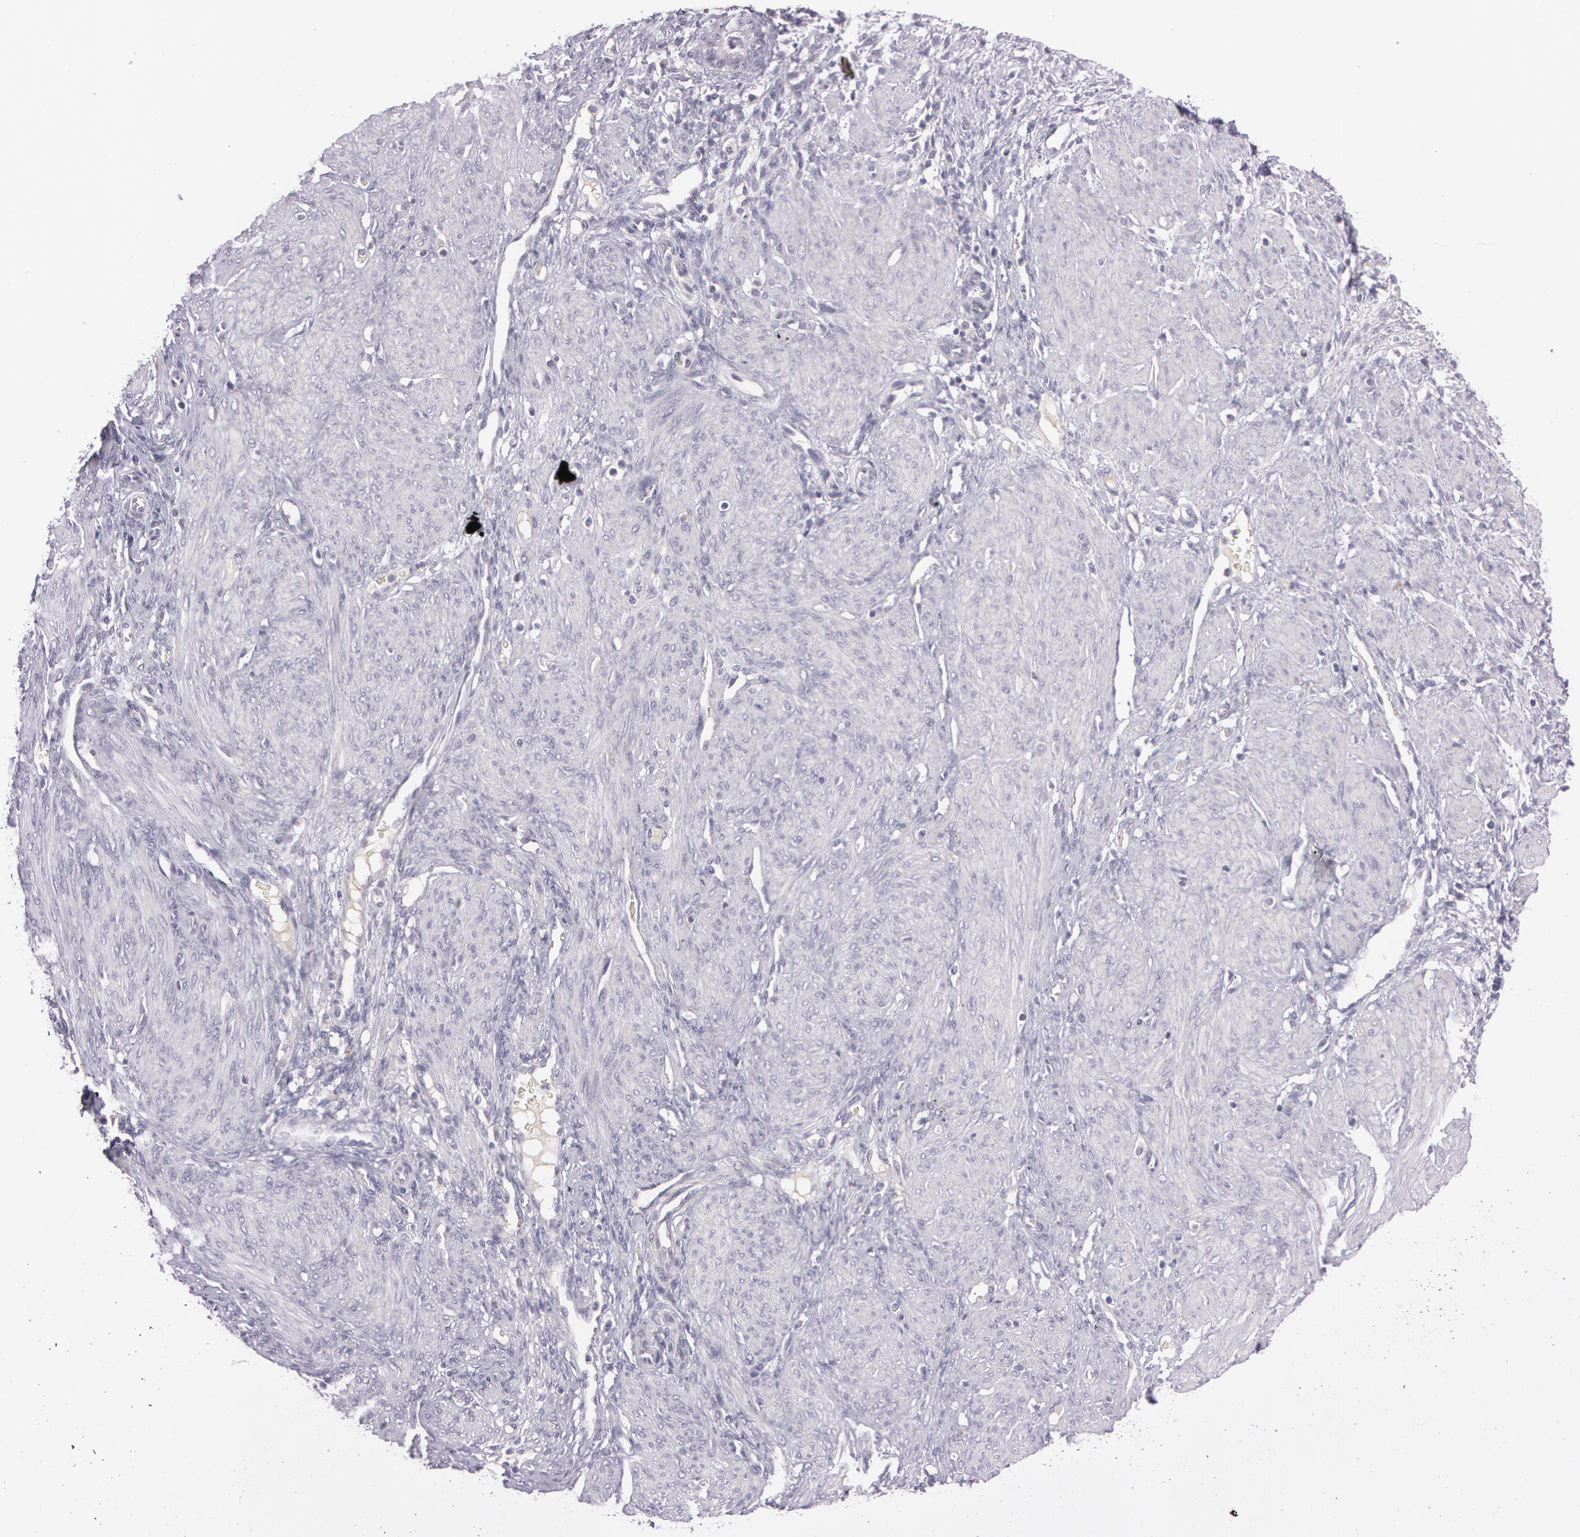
{"staining": {"intensity": "negative", "quantity": "none", "location": "none"}, "tissue": "endometrium", "cell_type": "Cells in endometrial stroma", "image_type": "normal", "snomed": [{"axis": "morphology", "description": "Normal tissue, NOS"}, {"axis": "topography", "description": "Endometrium"}], "caption": "Normal endometrium was stained to show a protein in brown. There is no significant positivity in cells in endometrial stroma. (DAB immunohistochemistry (IHC) with hematoxylin counter stain).", "gene": "MXRA5", "patient": {"sex": "female", "age": 72}}